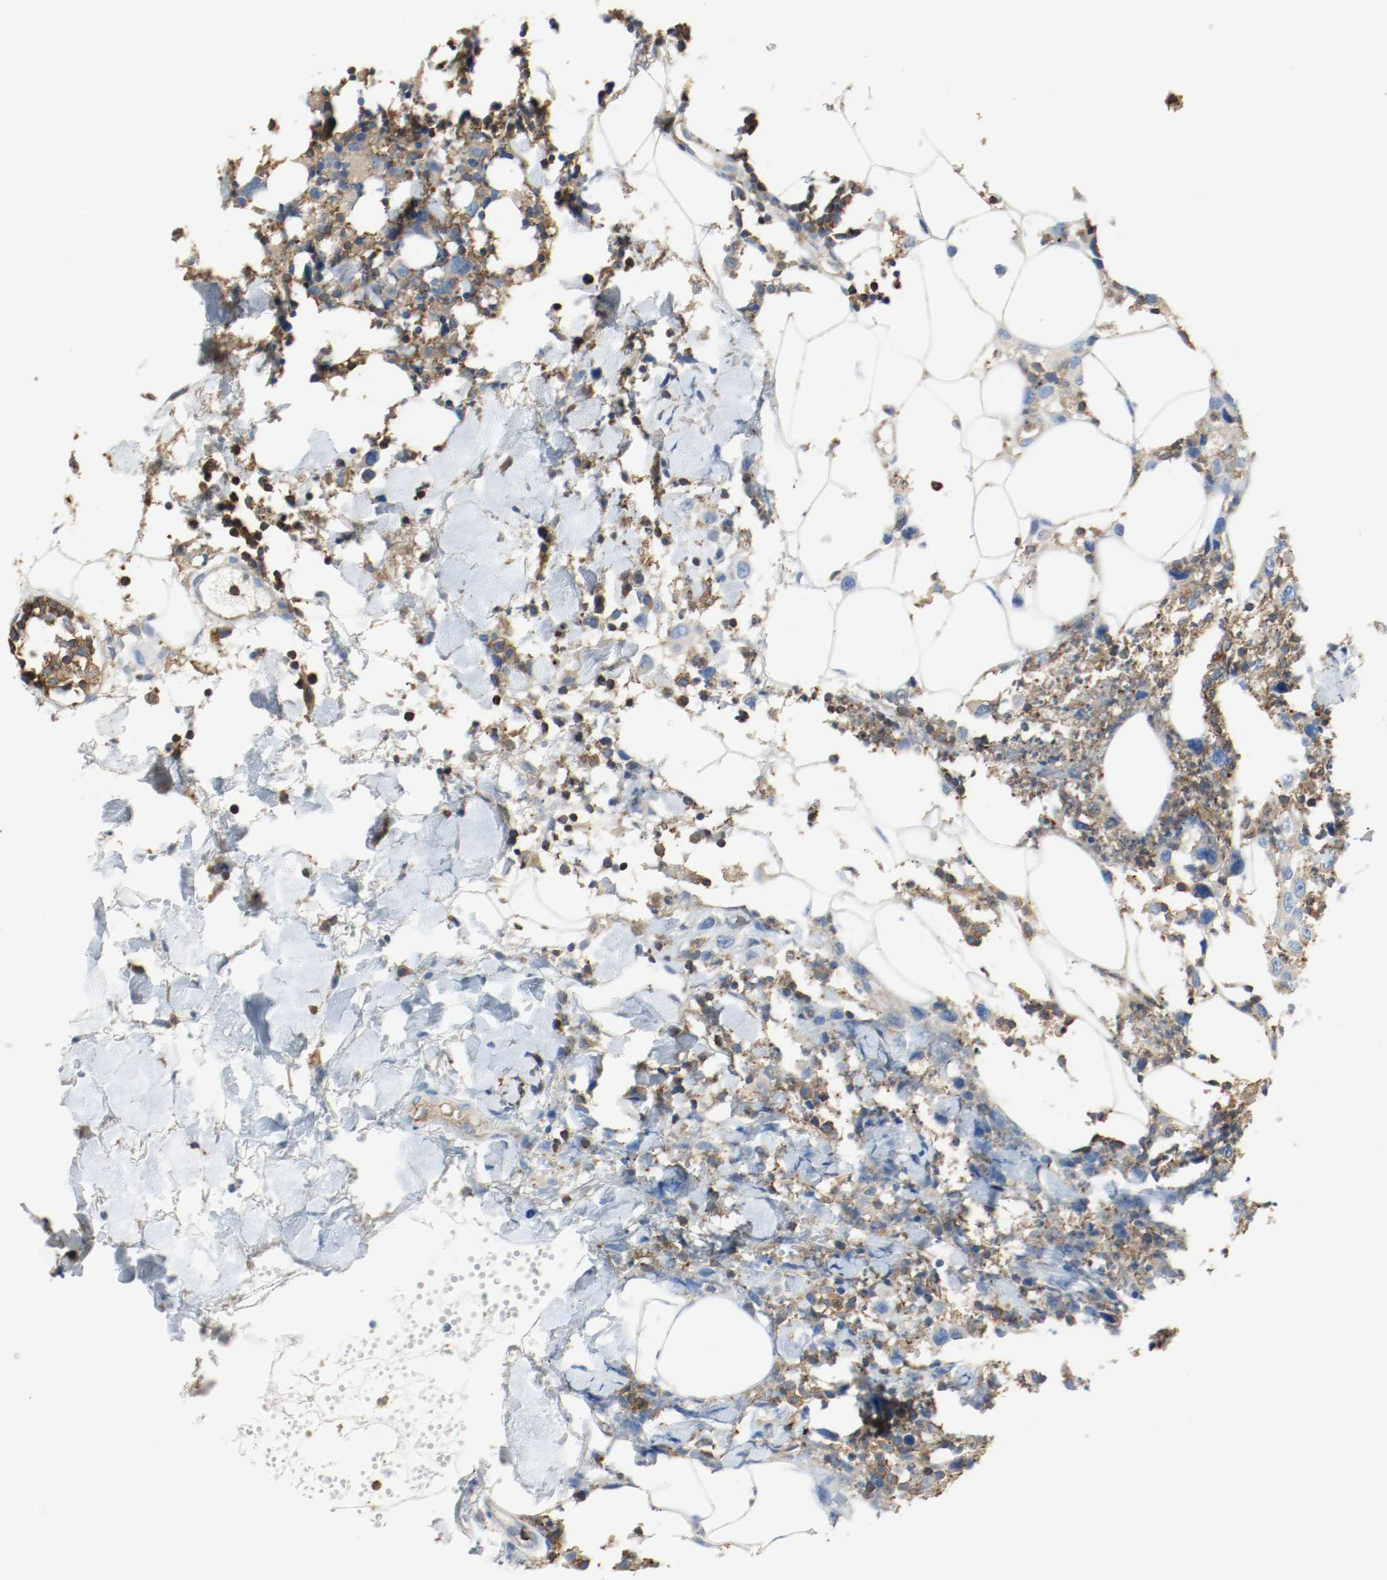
{"staining": {"intensity": "weak", "quantity": "25%-75%", "location": "cytoplasmic/membranous"}, "tissue": "thyroid cancer", "cell_type": "Tumor cells", "image_type": "cancer", "snomed": [{"axis": "morphology", "description": "Carcinoma, NOS"}, {"axis": "topography", "description": "Thyroid gland"}], "caption": "The immunohistochemical stain highlights weak cytoplasmic/membranous expression in tumor cells of thyroid cancer tissue.", "gene": "ARPC1B", "patient": {"sex": "female", "age": 77}}